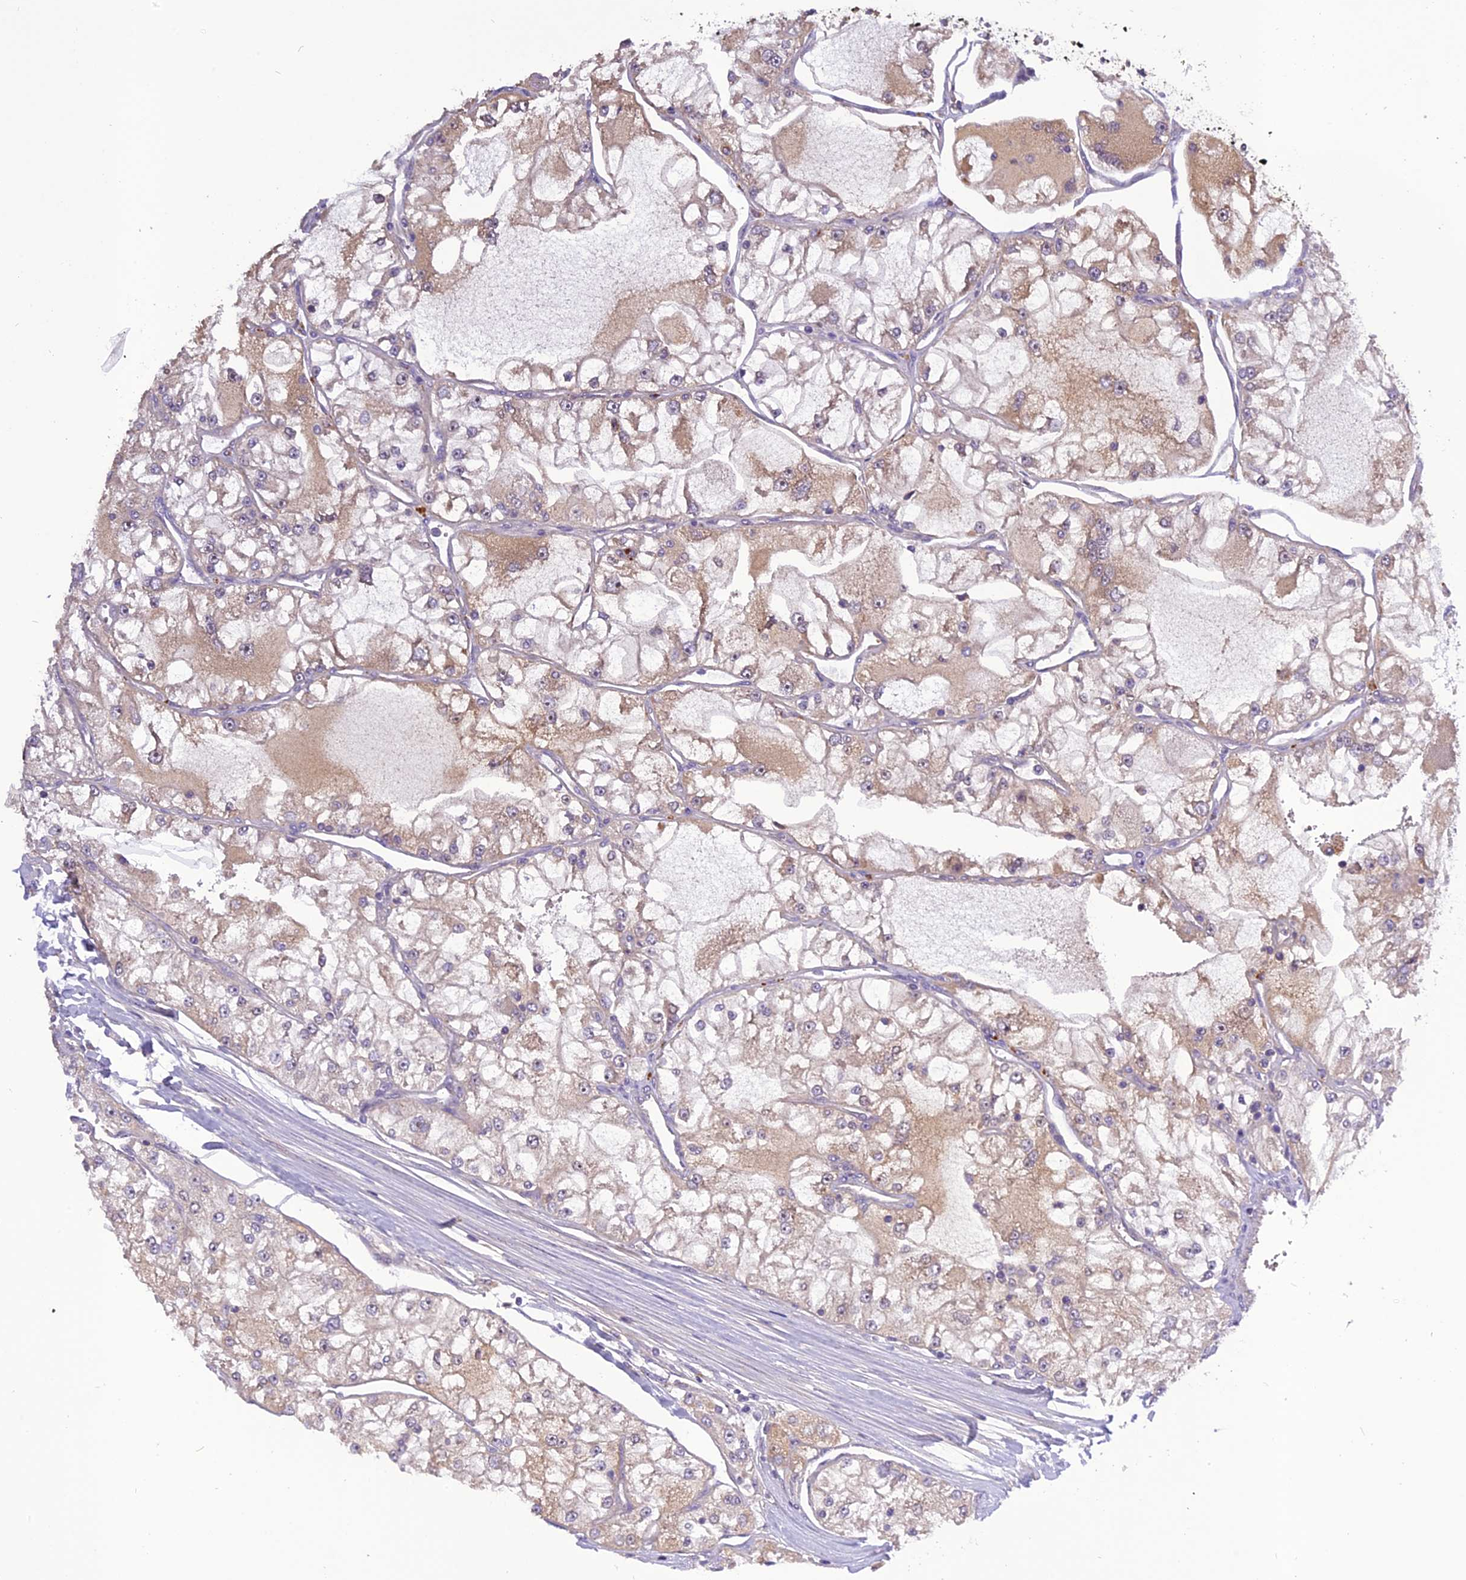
{"staining": {"intensity": "weak", "quantity": "25%-75%", "location": "cytoplasmic/membranous"}, "tissue": "renal cancer", "cell_type": "Tumor cells", "image_type": "cancer", "snomed": [{"axis": "morphology", "description": "Adenocarcinoma, NOS"}, {"axis": "topography", "description": "Kidney"}], "caption": "A high-resolution image shows IHC staining of renal adenocarcinoma, which reveals weak cytoplasmic/membranous positivity in about 25%-75% of tumor cells.", "gene": "FNIP2", "patient": {"sex": "female", "age": 72}}